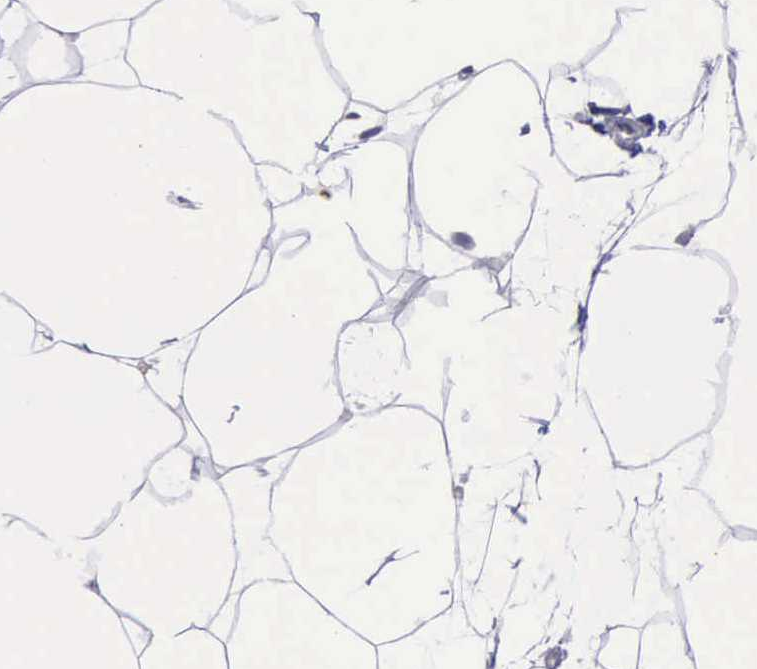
{"staining": {"intensity": "negative", "quantity": "none", "location": "none"}, "tissue": "adipose tissue", "cell_type": "Adipocytes", "image_type": "normal", "snomed": [{"axis": "morphology", "description": "Normal tissue, NOS"}, {"axis": "morphology", "description": "Duct carcinoma"}, {"axis": "topography", "description": "Breast"}, {"axis": "topography", "description": "Adipose tissue"}], "caption": "This is an immunohistochemistry (IHC) photomicrograph of normal human adipose tissue. There is no expression in adipocytes.", "gene": "CEP128", "patient": {"sex": "female", "age": 37}}